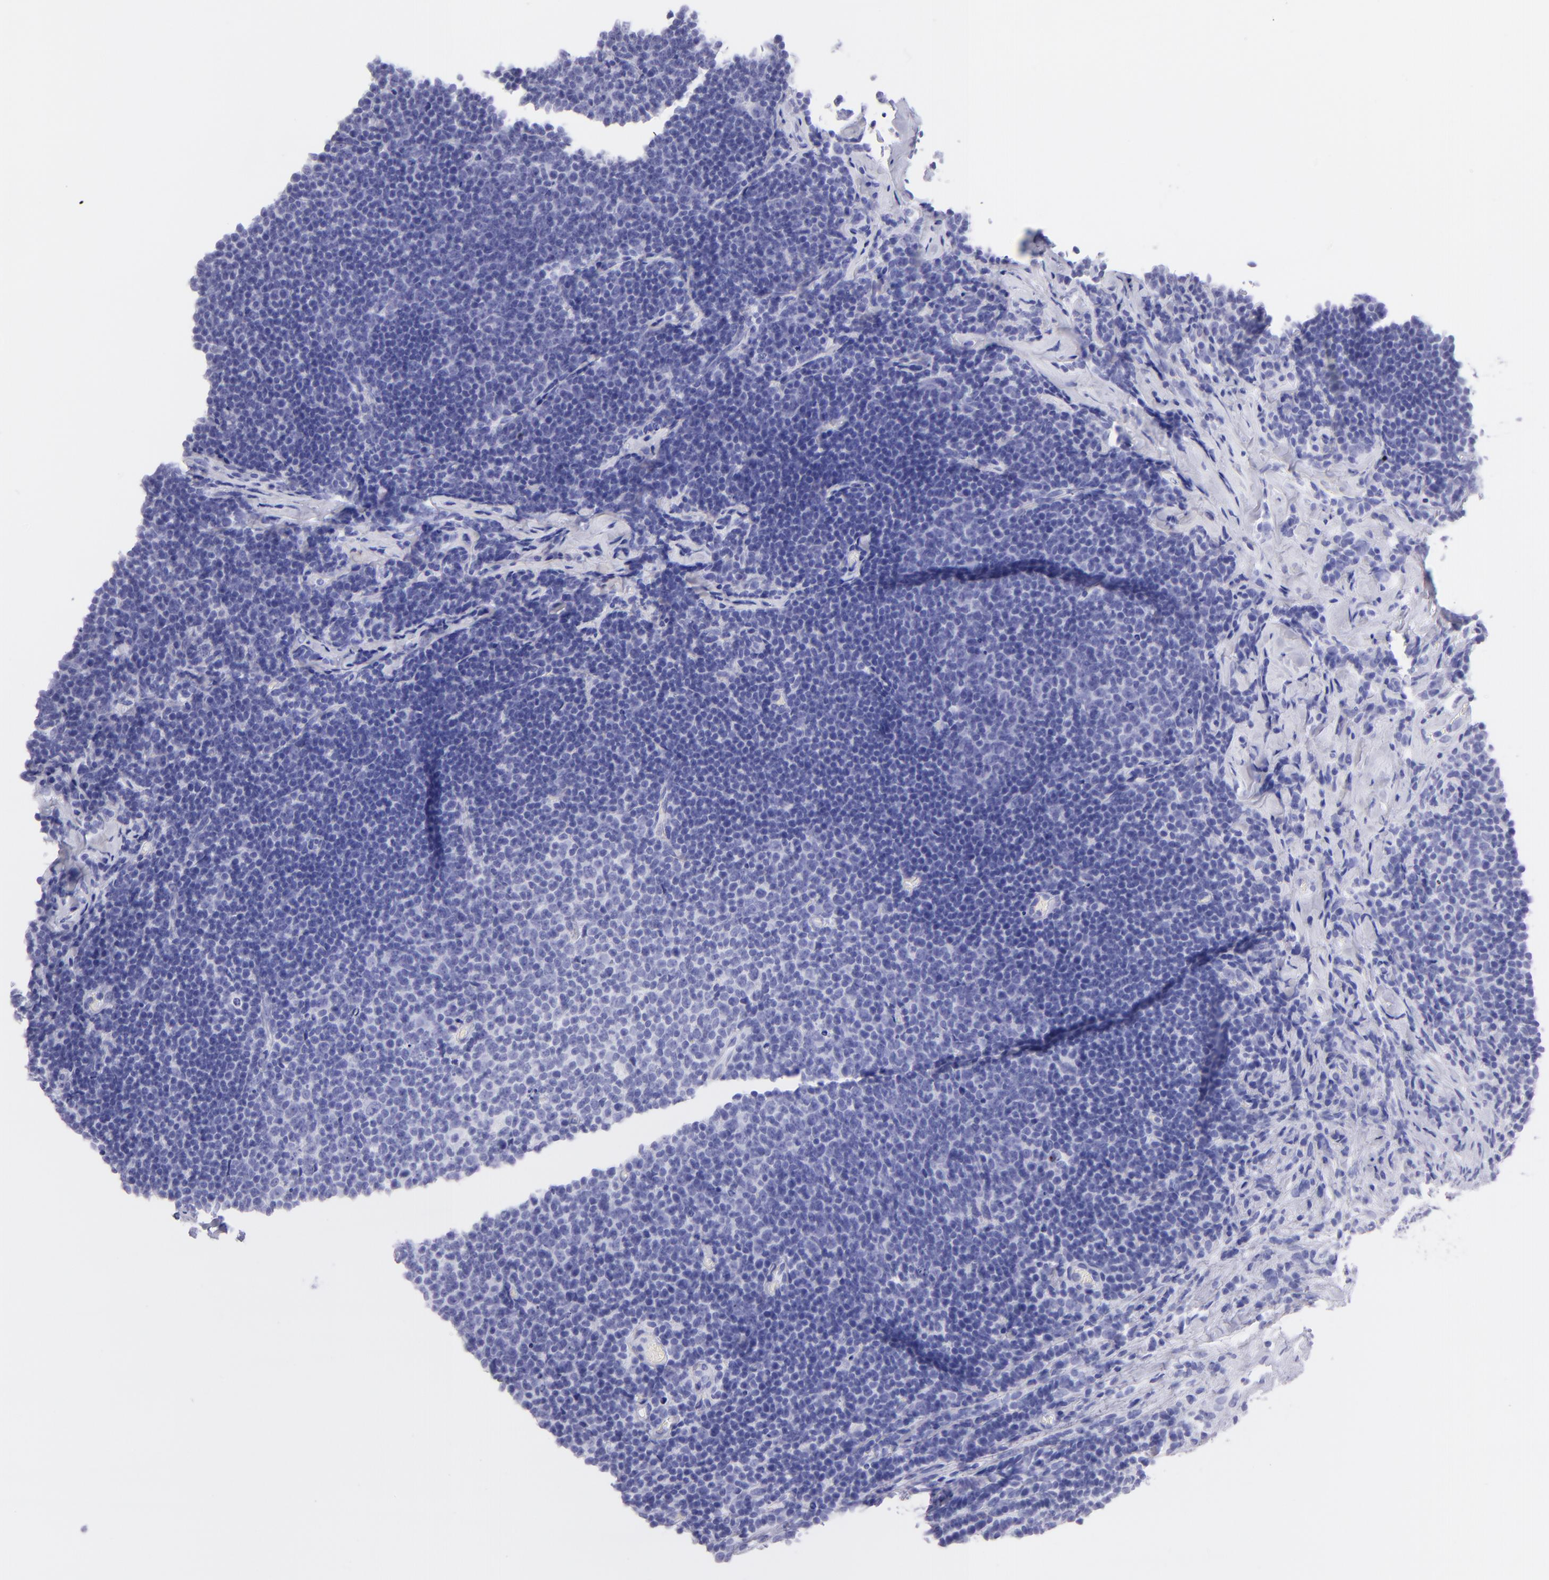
{"staining": {"intensity": "negative", "quantity": "none", "location": "none"}, "tissue": "lymphoma", "cell_type": "Tumor cells", "image_type": "cancer", "snomed": [{"axis": "morphology", "description": "Malignant lymphoma, non-Hodgkin's type, Low grade"}, {"axis": "topography", "description": "Lymph node"}], "caption": "Immunohistochemistry photomicrograph of neoplastic tissue: lymphoma stained with DAB exhibits no significant protein positivity in tumor cells.", "gene": "SLC1A3", "patient": {"sex": "male", "age": 74}}